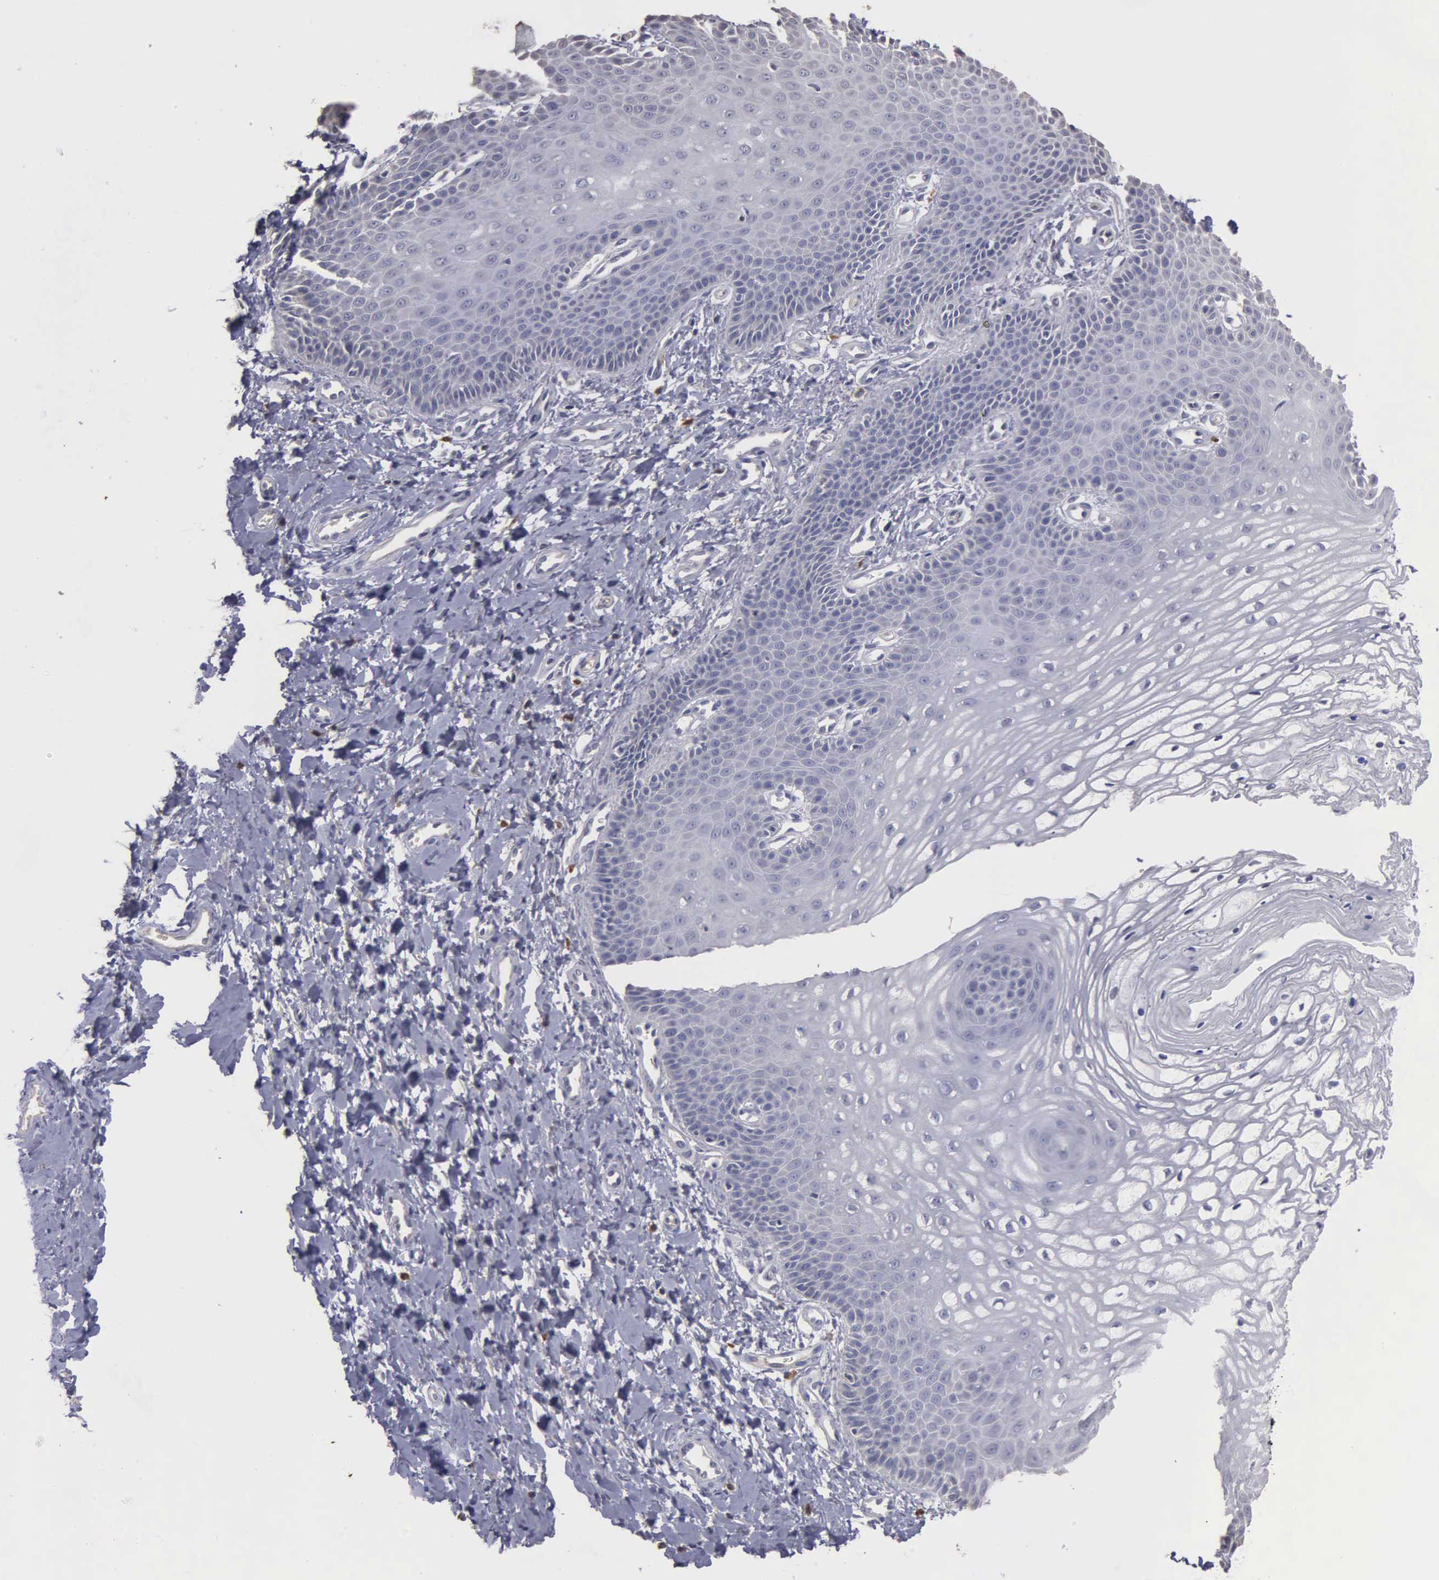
{"staining": {"intensity": "negative", "quantity": "none", "location": "none"}, "tissue": "vagina", "cell_type": "Squamous epithelial cells", "image_type": "normal", "snomed": [{"axis": "morphology", "description": "Normal tissue, NOS"}, {"axis": "topography", "description": "Vagina"}], "caption": "High power microscopy photomicrograph of an IHC photomicrograph of normal vagina, revealing no significant staining in squamous epithelial cells. (Immunohistochemistry, brightfield microscopy, high magnification).", "gene": "ENO3", "patient": {"sex": "female", "age": 68}}